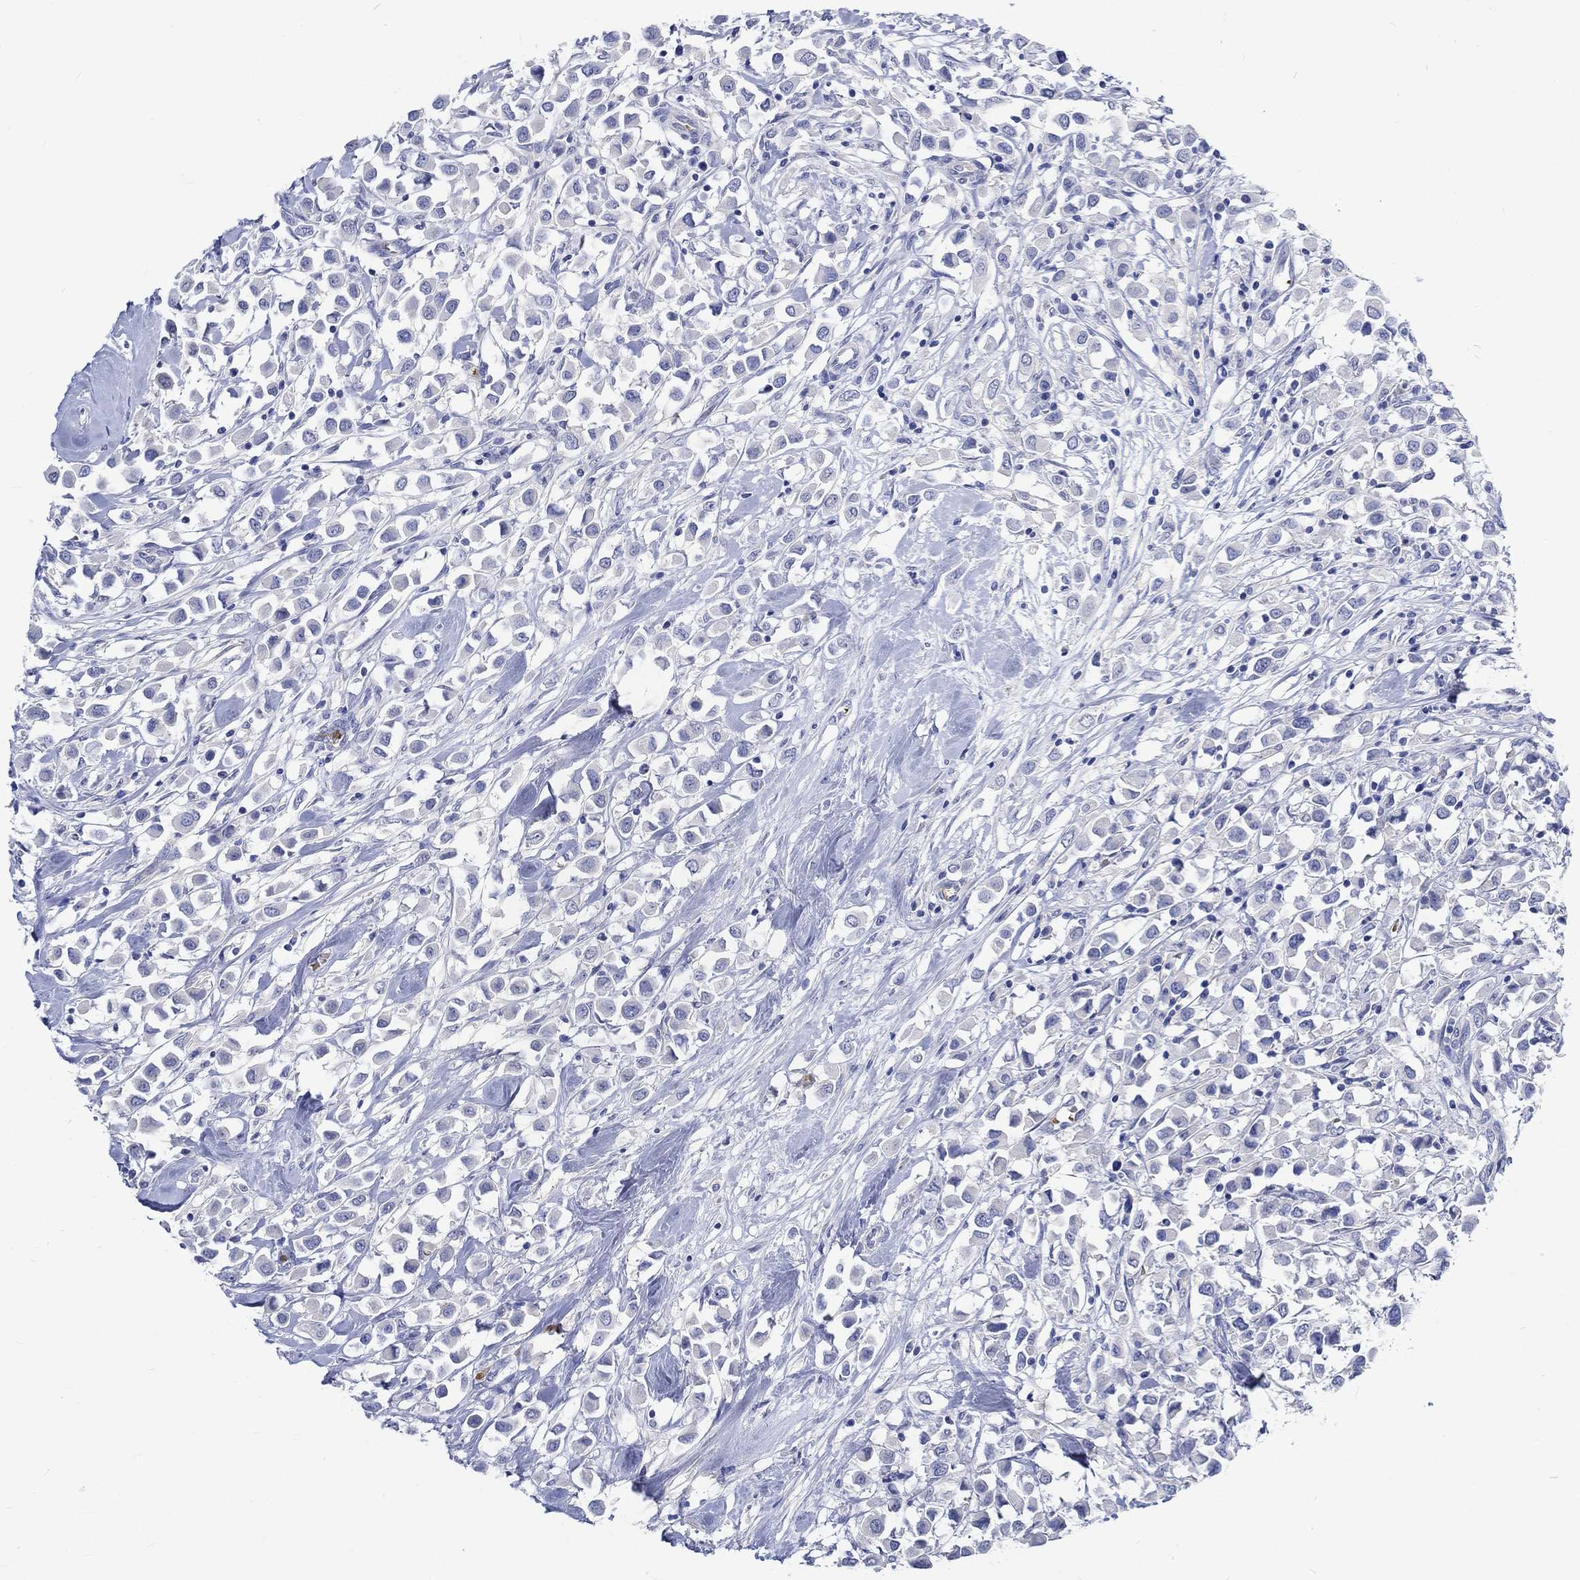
{"staining": {"intensity": "negative", "quantity": "none", "location": "none"}, "tissue": "breast cancer", "cell_type": "Tumor cells", "image_type": "cancer", "snomed": [{"axis": "morphology", "description": "Duct carcinoma"}, {"axis": "topography", "description": "Breast"}], "caption": "Immunohistochemistry (IHC) photomicrograph of neoplastic tissue: breast cancer (invasive ductal carcinoma) stained with DAB (3,3'-diaminobenzidine) displays no significant protein positivity in tumor cells. The staining is performed using DAB (3,3'-diaminobenzidine) brown chromogen with nuclei counter-stained in using hematoxylin.", "gene": "KCNA1", "patient": {"sex": "female", "age": 61}}